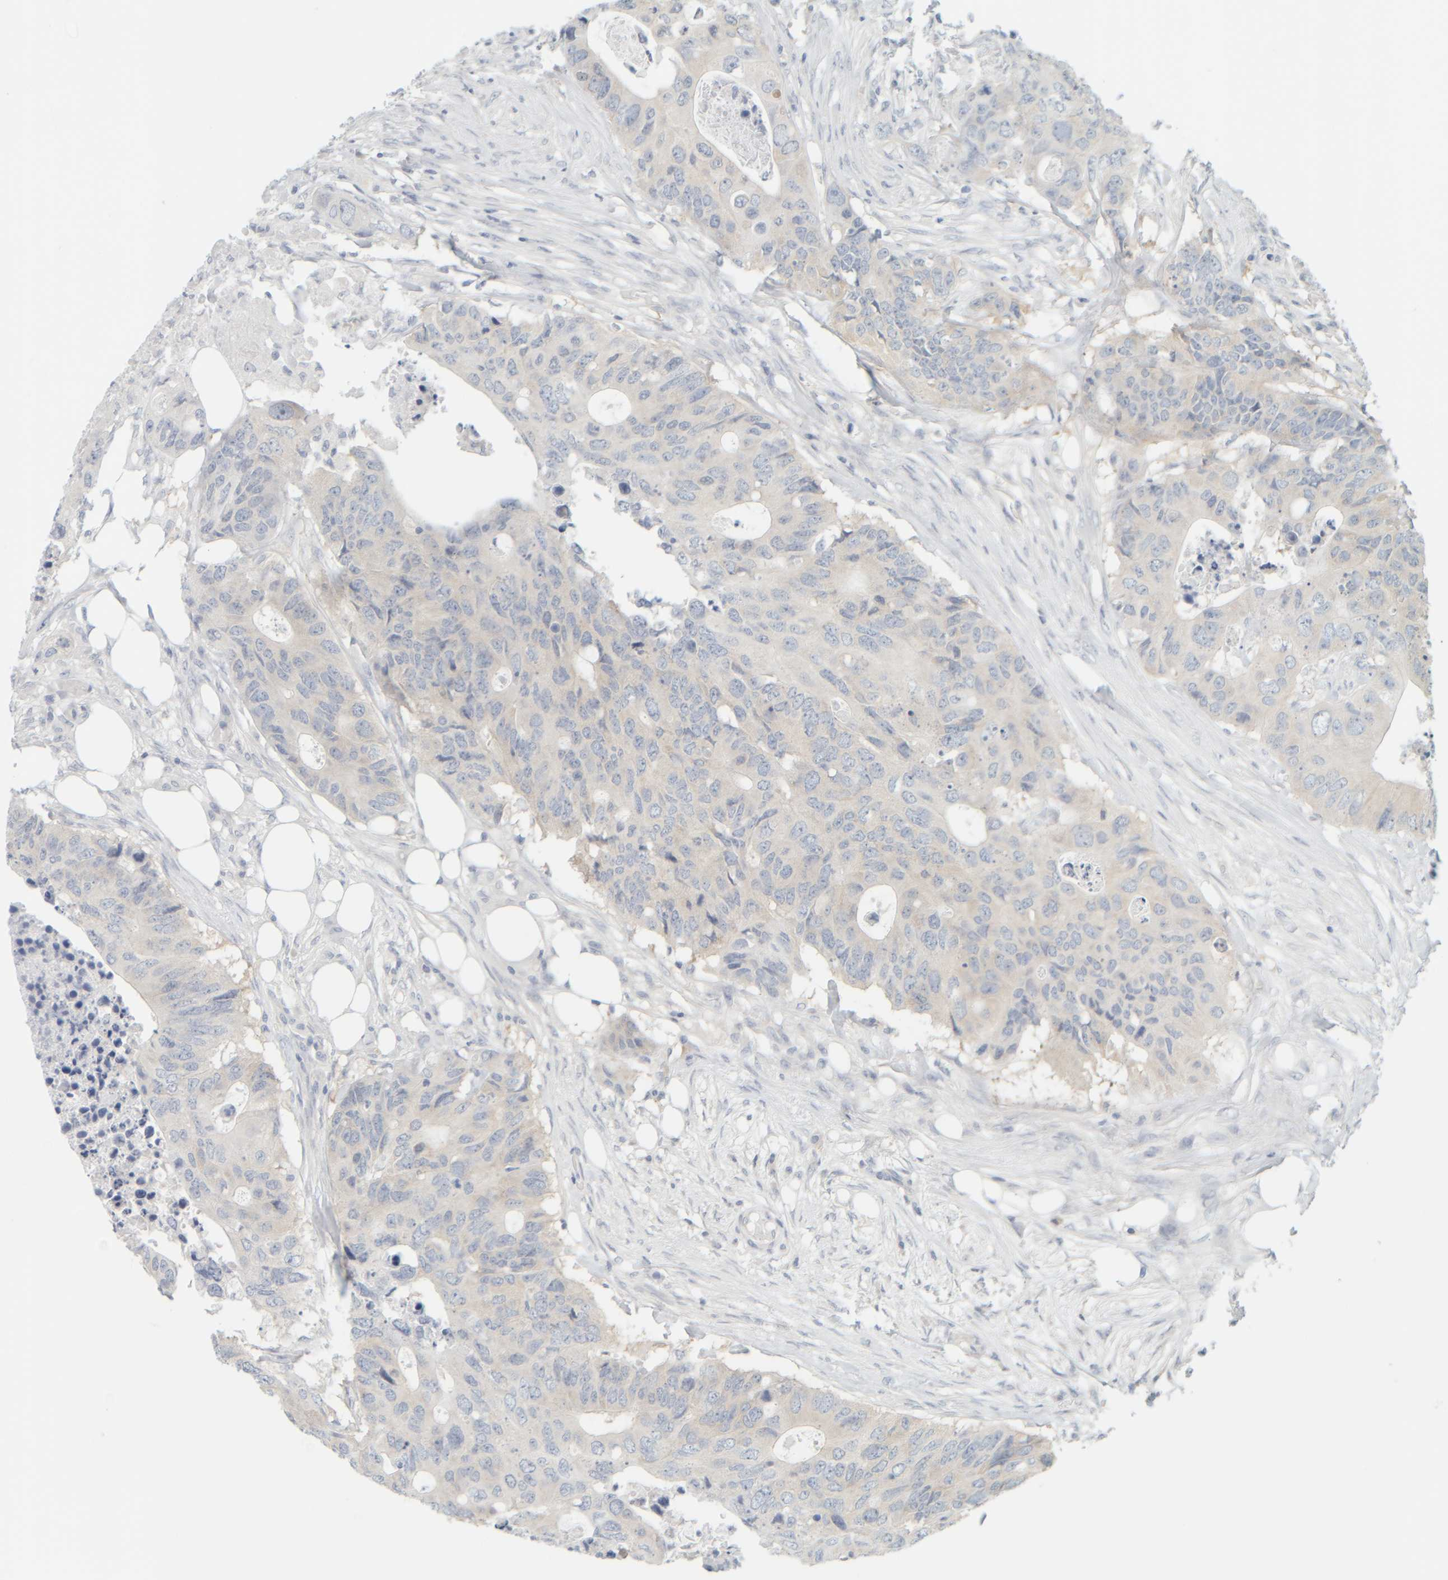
{"staining": {"intensity": "negative", "quantity": "none", "location": "none"}, "tissue": "colorectal cancer", "cell_type": "Tumor cells", "image_type": "cancer", "snomed": [{"axis": "morphology", "description": "Adenocarcinoma, NOS"}, {"axis": "topography", "description": "Colon"}], "caption": "Image shows no significant protein staining in tumor cells of colorectal cancer (adenocarcinoma).", "gene": "PTGES3L-AARSD1", "patient": {"sex": "male", "age": 71}}